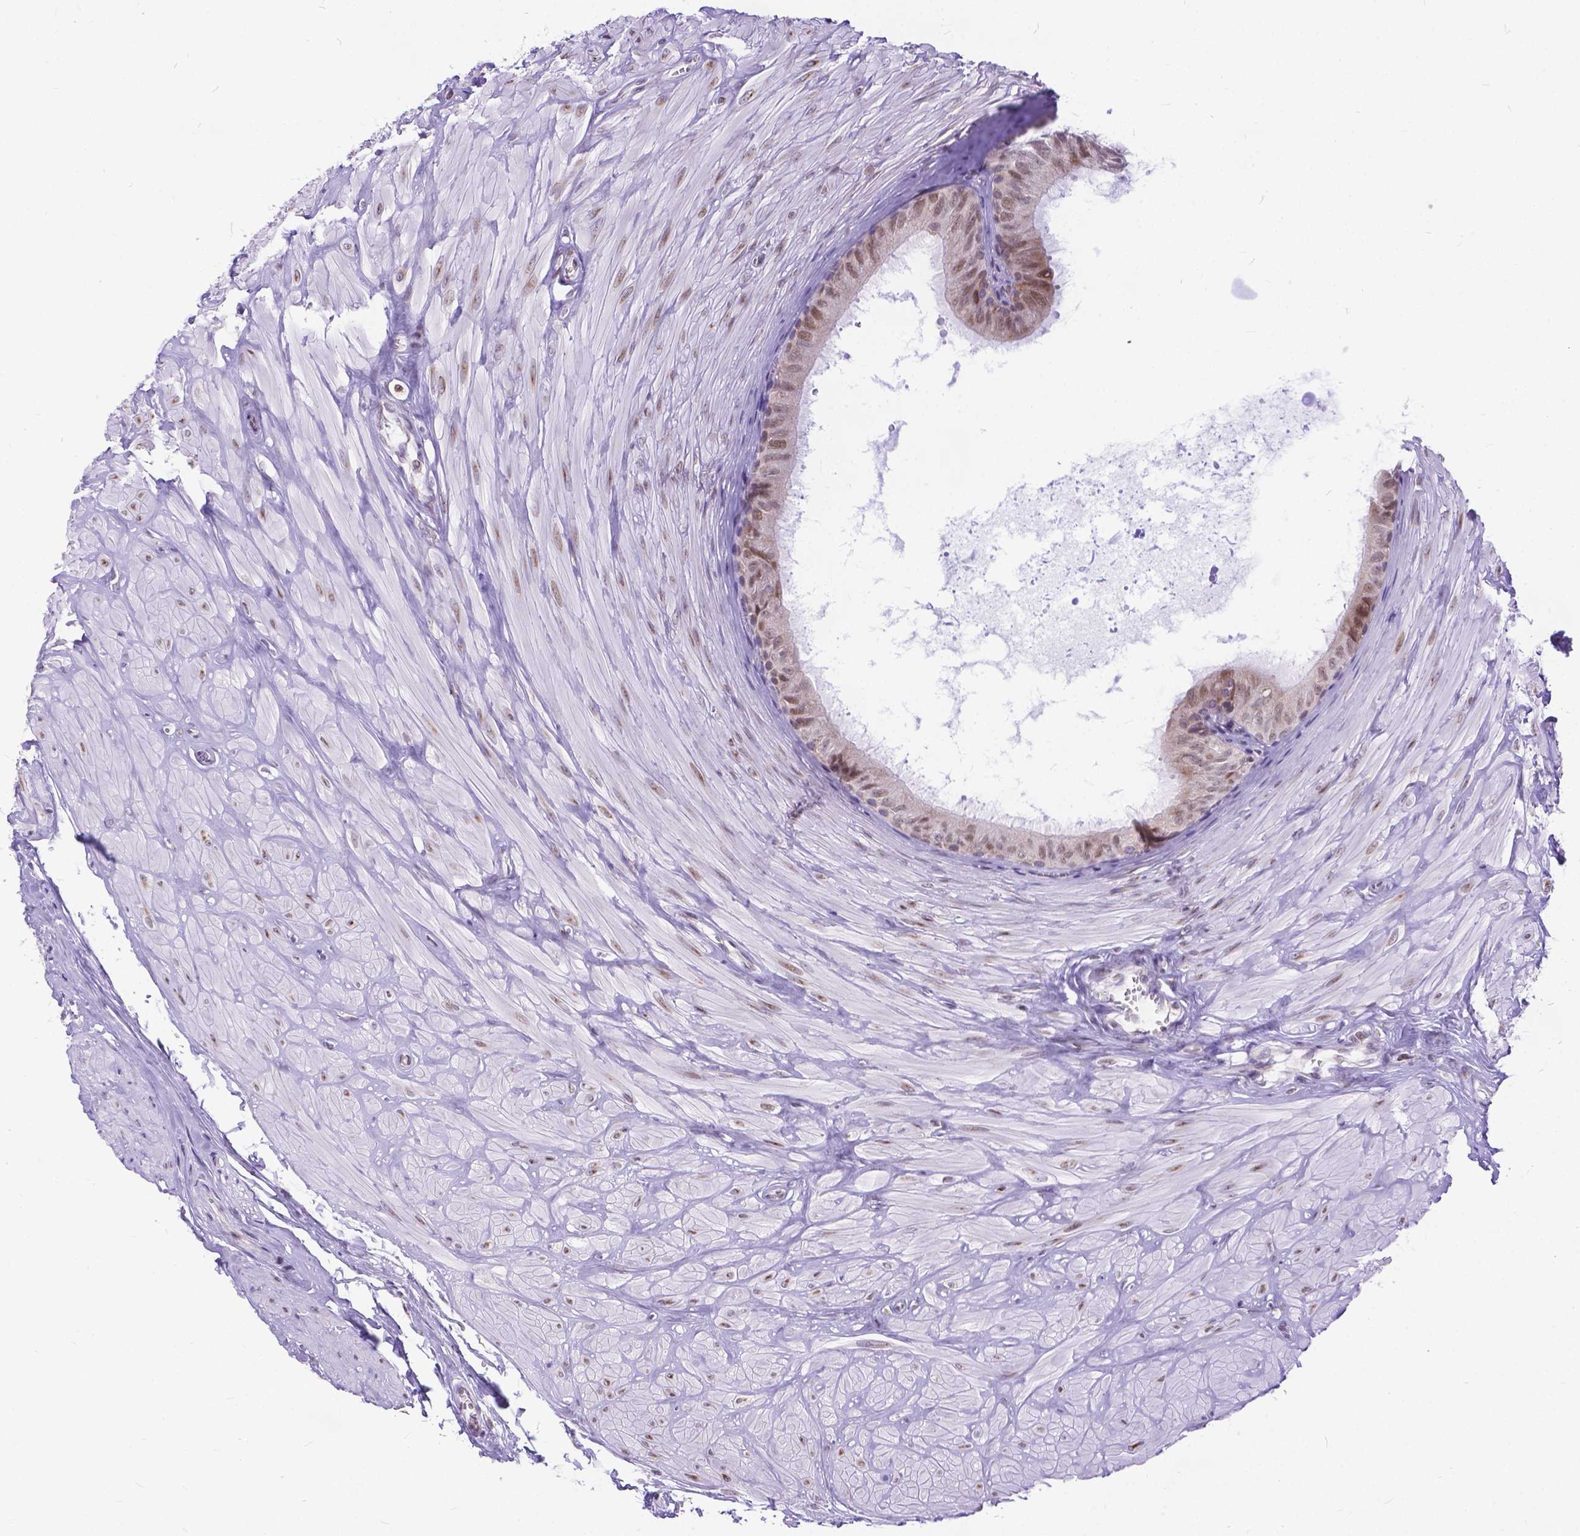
{"staining": {"intensity": "weak", "quantity": "25%-75%", "location": "cytoplasmic/membranous,nuclear"}, "tissue": "epididymis", "cell_type": "Glandular cells", "image_type": "normal", "snomed": [{"axis": "morphology", "description": "Normal tissue, NOS"}, {"axis": "topography", "description": "Epididymis"}], "caption": "Epididymis stained with immunohistochemistry demonstrates weak cytoplasmic/membranous,nuclear staining in about 25%-75% of glandular cells.", "gene": "FAM124B", "patient": {"sex": "male", "age": 37}}